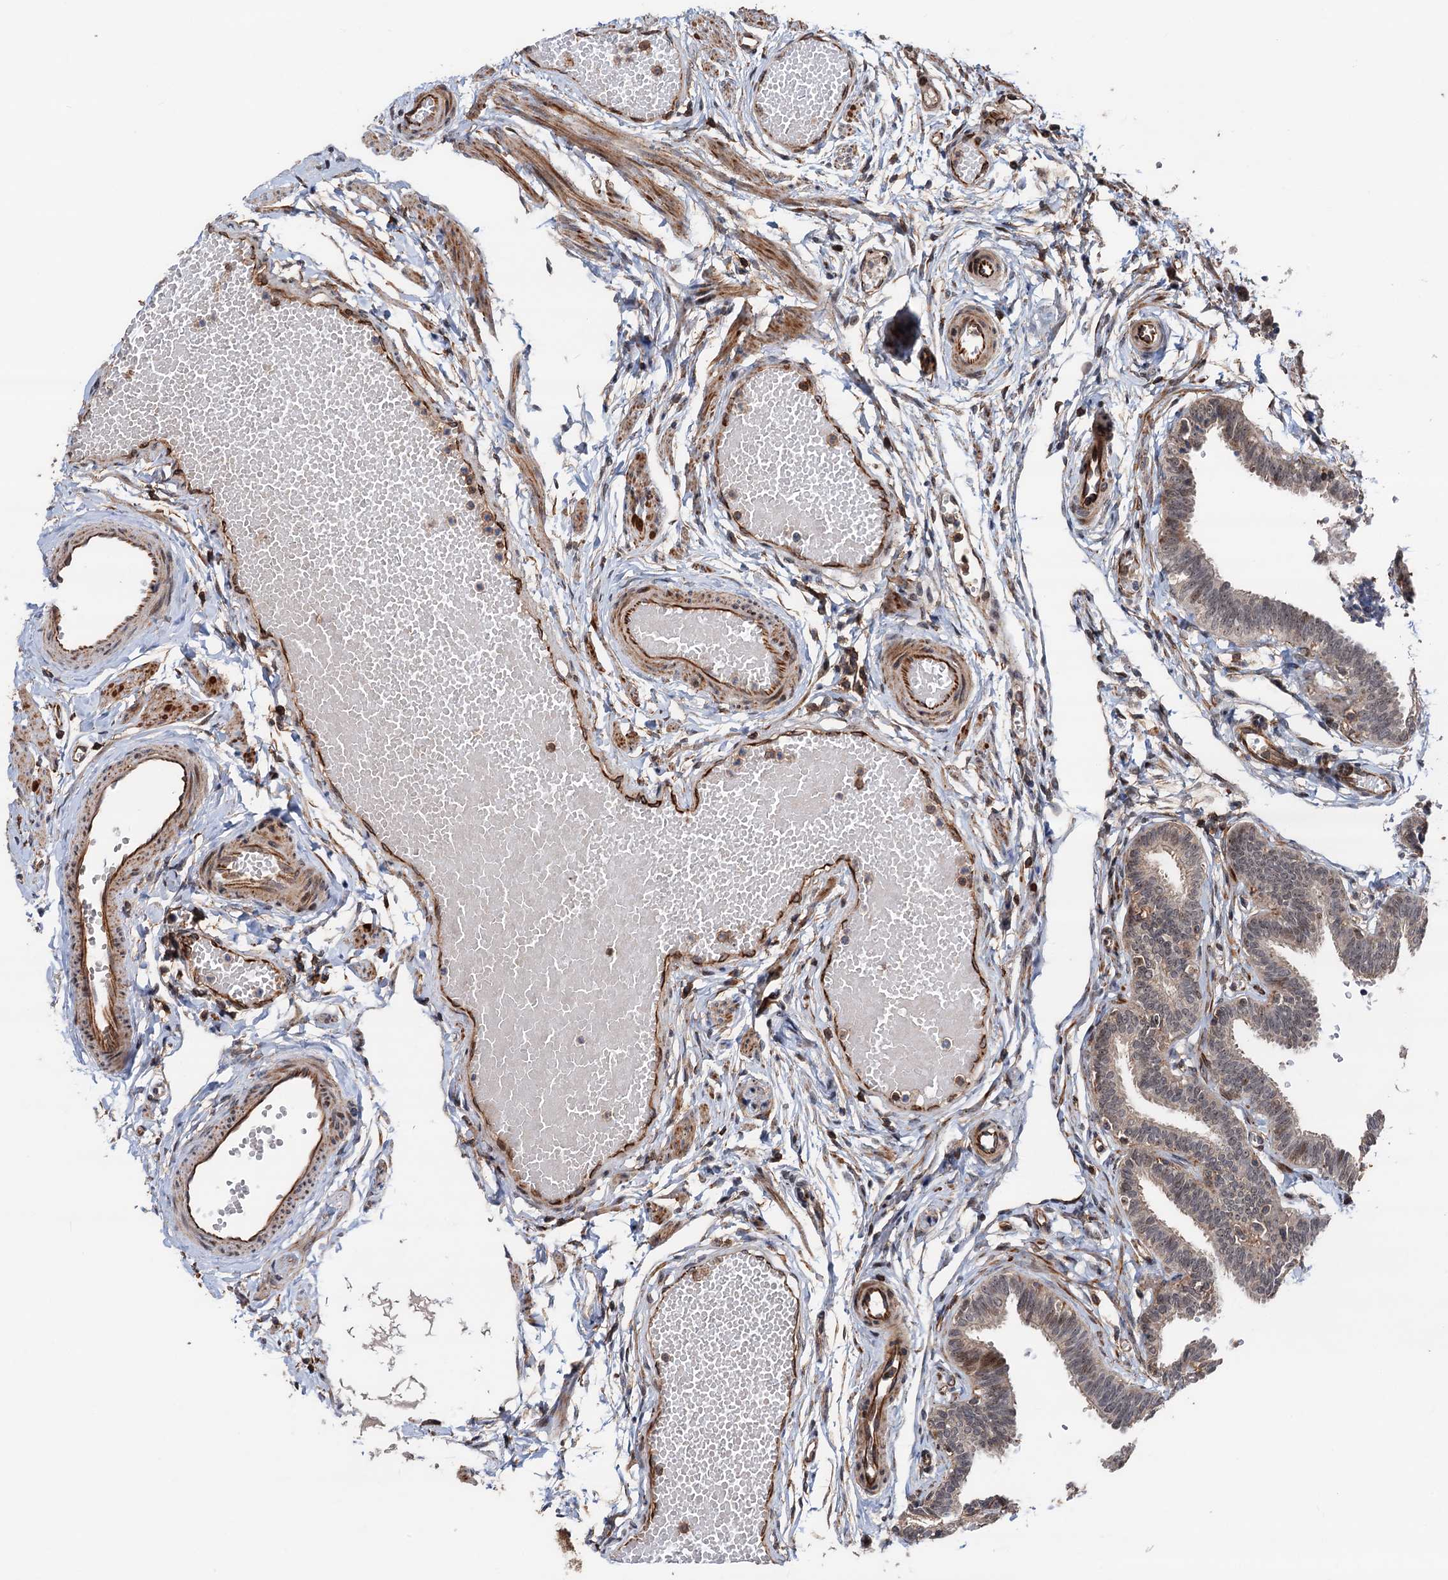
{"staining": {"intensity": "moderate", "quantity": "25%-75%", "location": "cytoplasmic/membranous,nuclear"}, "tissue": "fallopian tube", "cell_type": "Glandular cells", "image_type": "normal", "snomed": [{"axis": "morphology", "description": "Normal tissue, NOS"}, {"axis": "topography", "description": "Fallopian tube"}, {"axis": "topography", "description": "Ovary"}], "caption": "Protein staining demonstrates moderate cytoplasmic/membranous,nuclear expression in about 25%-75% of glandular cells in unremarkable fallopian tube. (Stains: DAB (3,3'-diaminobenzidine) in brown, nuclei in blue, Microscopy: brightfield microscopy at high magnification).", "gene": "TMA16", "patient": {"sex": "female", "age": 23}}